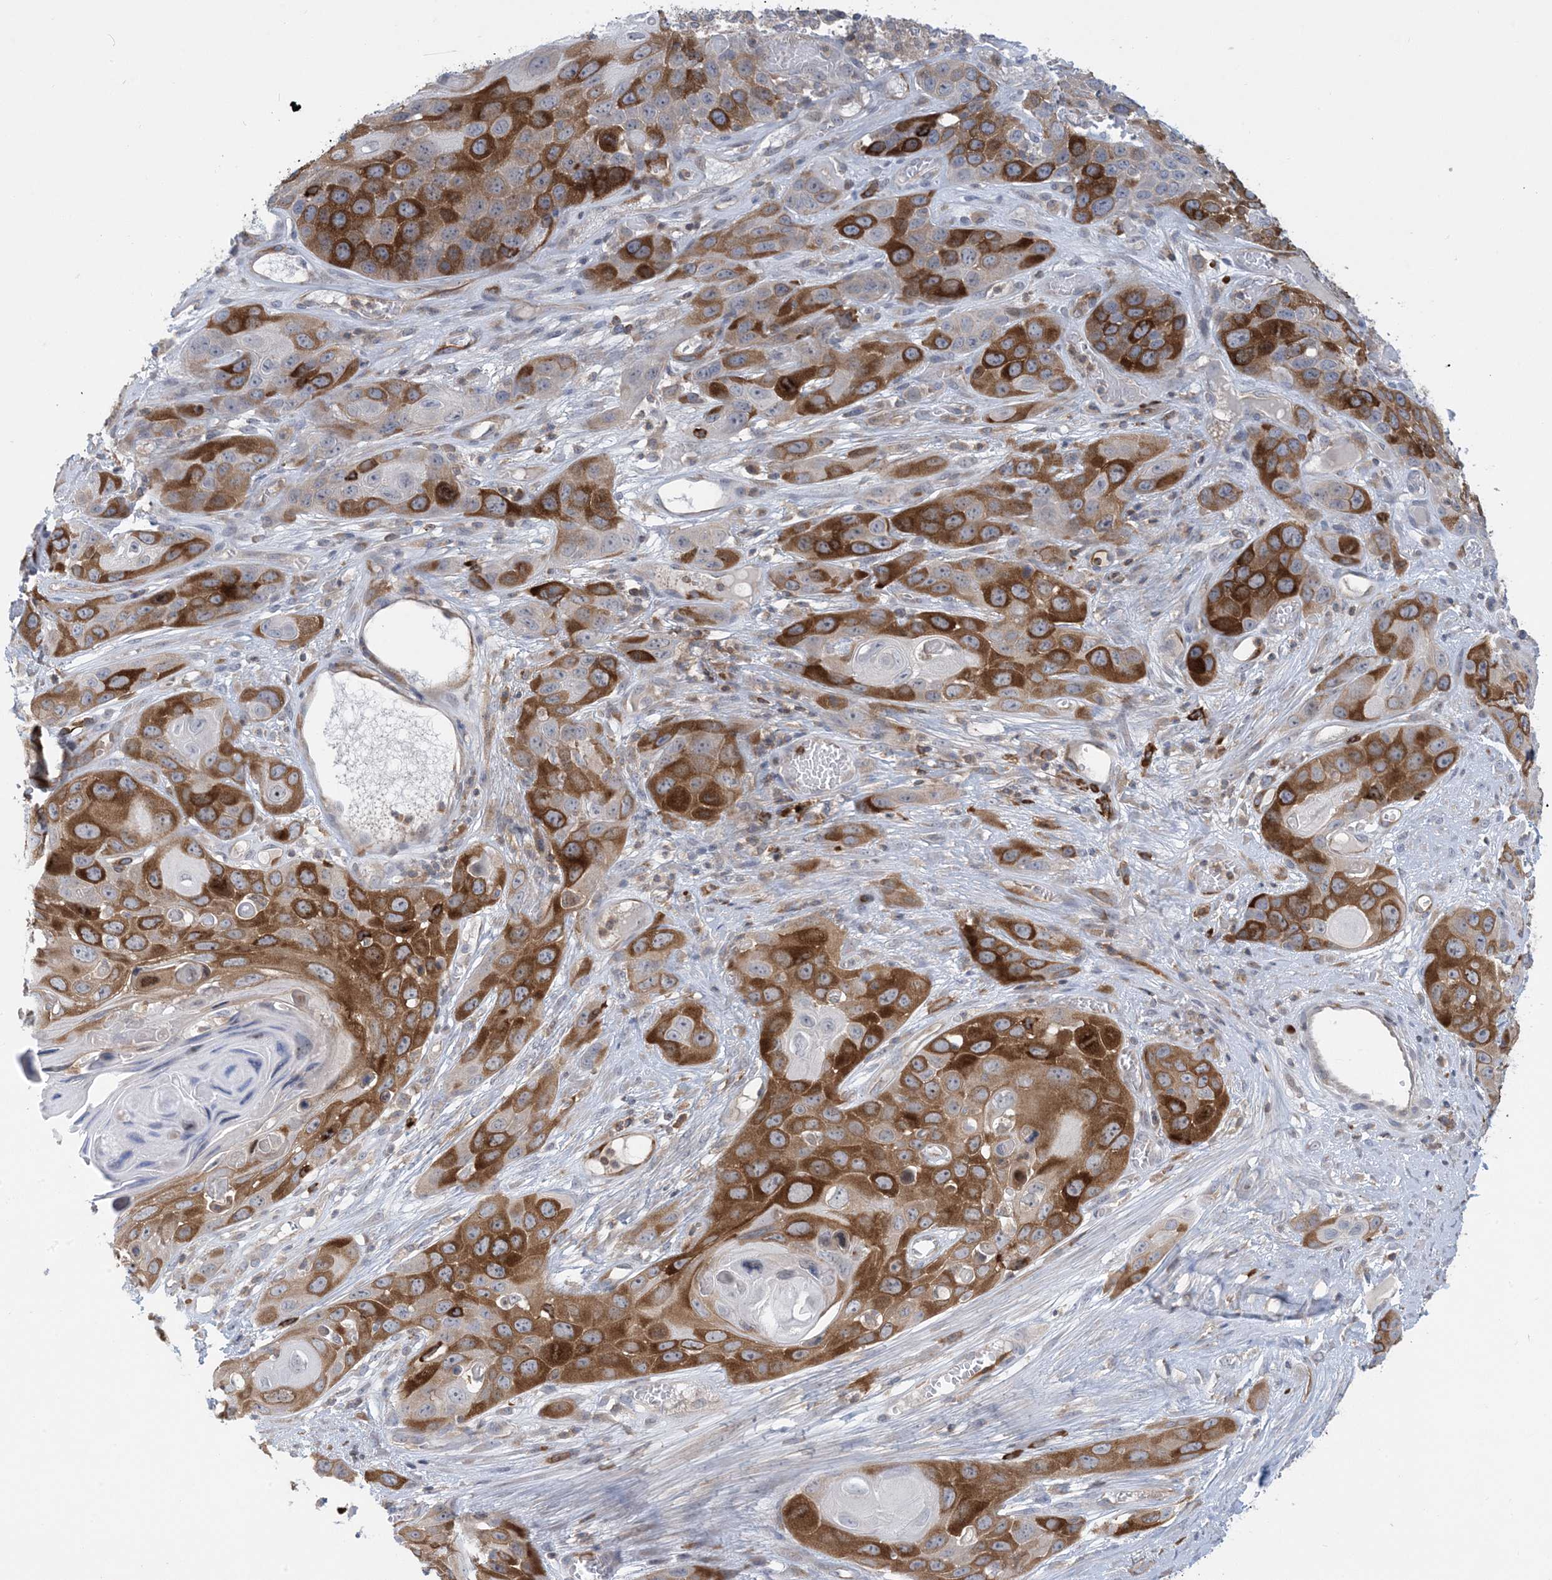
{"staining": {"intensity": "strong", "quantity": ">75%", "location": "cytoplasmic/membranous"}, "tissue": "skin cancer", "cell_type": "Tumor cells", "image_type": "cancer", "snomed": [{"axis": "morphology", "description": "Squamous cell carcinoma, NOS"}, {"axis": "topography", "description": "Skin"}], "caption": "A high-resolution image shows immunohistochemistry (IHC) staining of skin squamous cell carcinoma, which displays strong cytoplasmic/membranous positivity in approximately >75% of tumor cells.", "gene": "AOC1", "patient": {"sex": "male", "age": 55}}